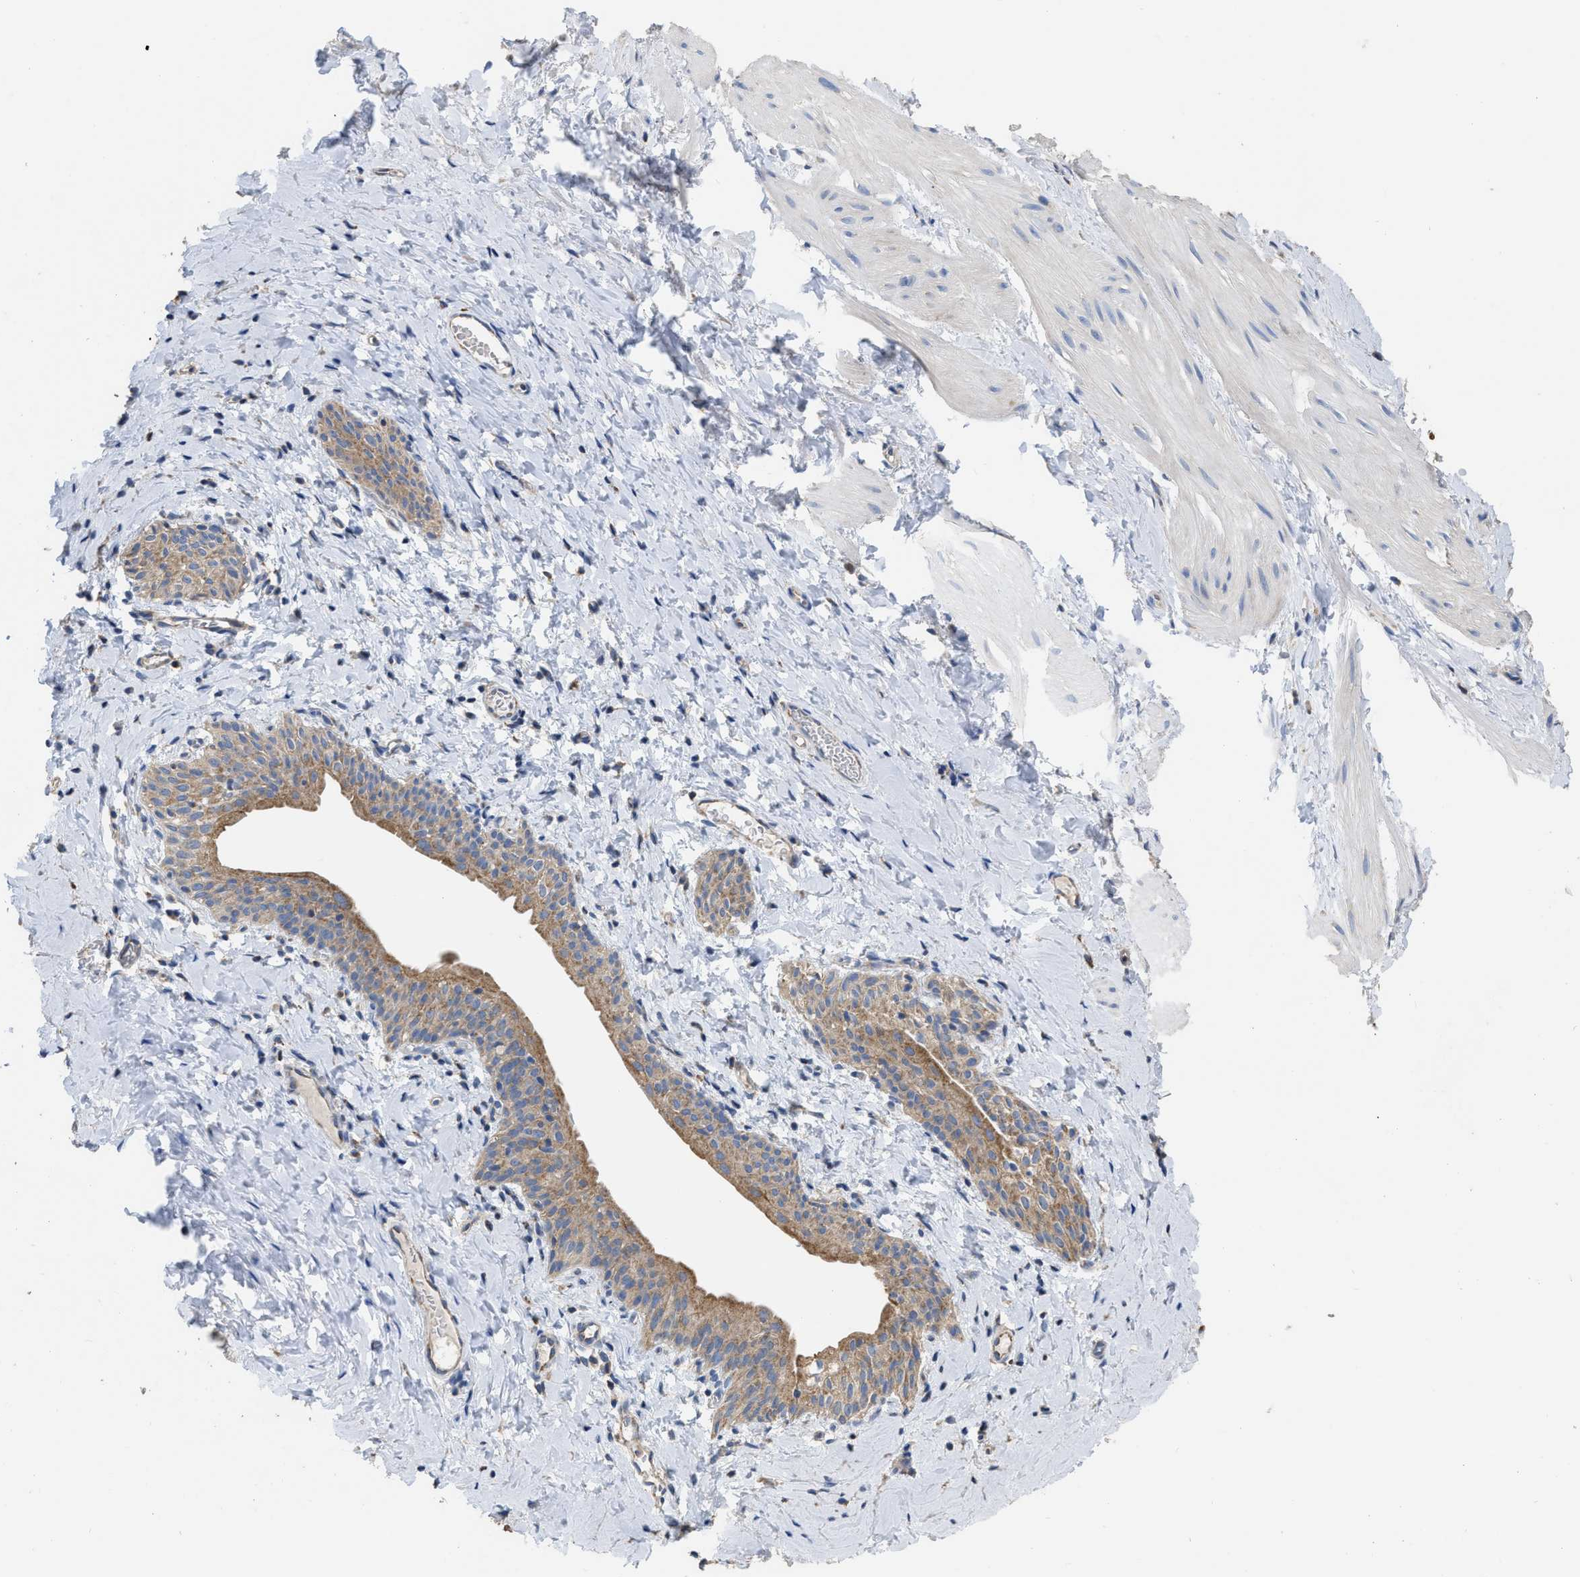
{"staining": {"intensity": "negative", "quantity": "none", "location": "none"}, "tissue": "smooth muscle", "cell_type": "Smooth muscle cells", "image_type": "normal", "snomed": [{"axis": "morphology", "description": "Normal tissue, NOS"}, {"axis": "topography", "description": "Smooth muscle"}], "caption": "The IHC histopathology image has no significant positivity in smooth muscle cells of smooth muscle.", "gene": "AK2", "patient": {"sex": "male", "age": 16}}